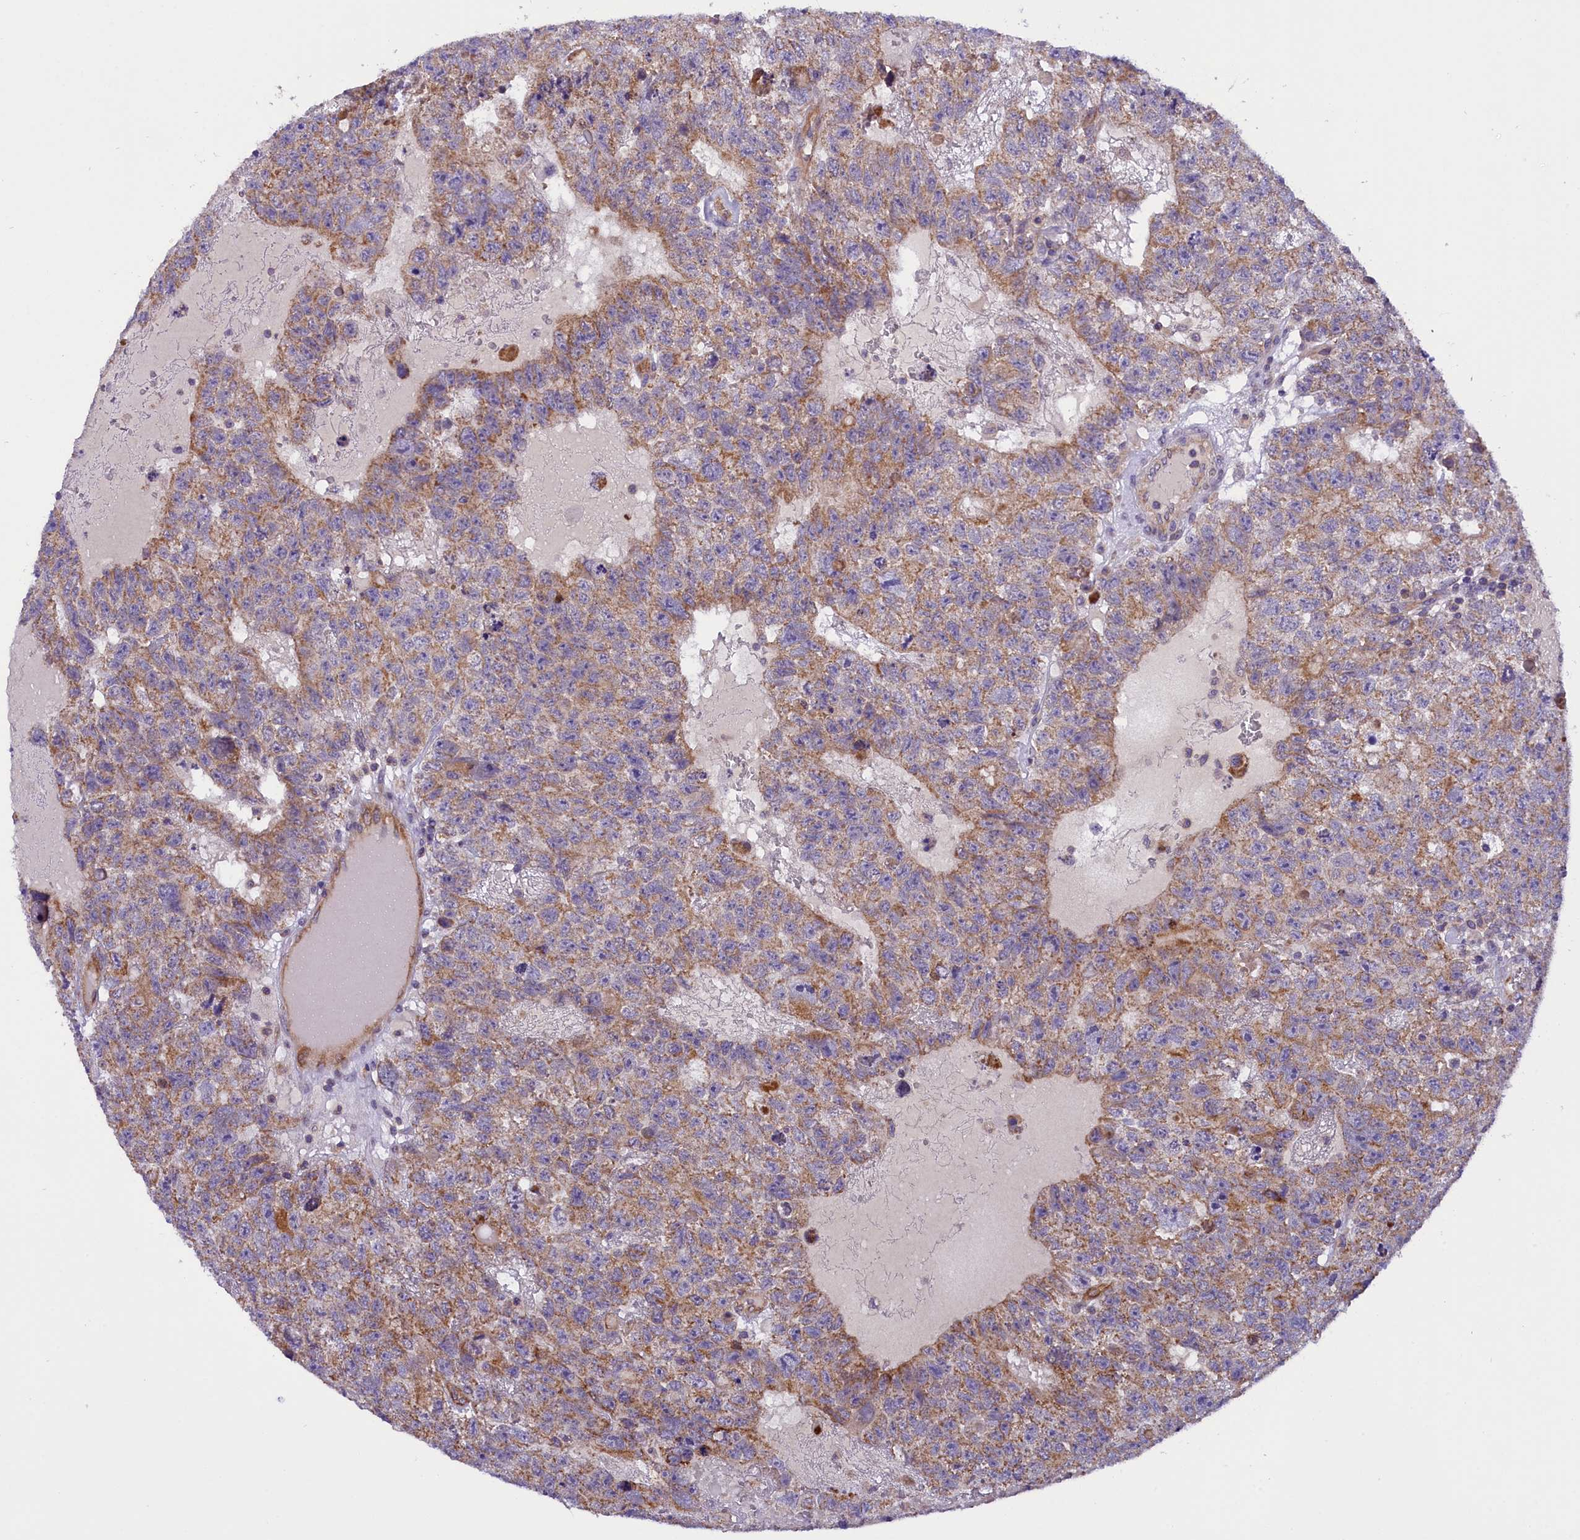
{"staining": {"intensity": "moderate", "quantity": "25%-75%", "location": "cytoplasmic/membranous"}, "tissue": "testis cancer", "cell_type": "Tumor cells", "image_type": "cancer", "snomed": [{"axis": "morphology", "description": "Carcinoma, Embryonal, NOS"}, {"axis": "topography", "description": "Testis"}], "caption": "Immunohistochemistry (IHC) (DAB) staining of embryonal carcinoma (testis) reveals moderate cytoplasmic/membranous protein expression in about 25%-75% of tumor cells.", "gene": "DNAJB9", "patient": {"sex": "male", "age": 26}}